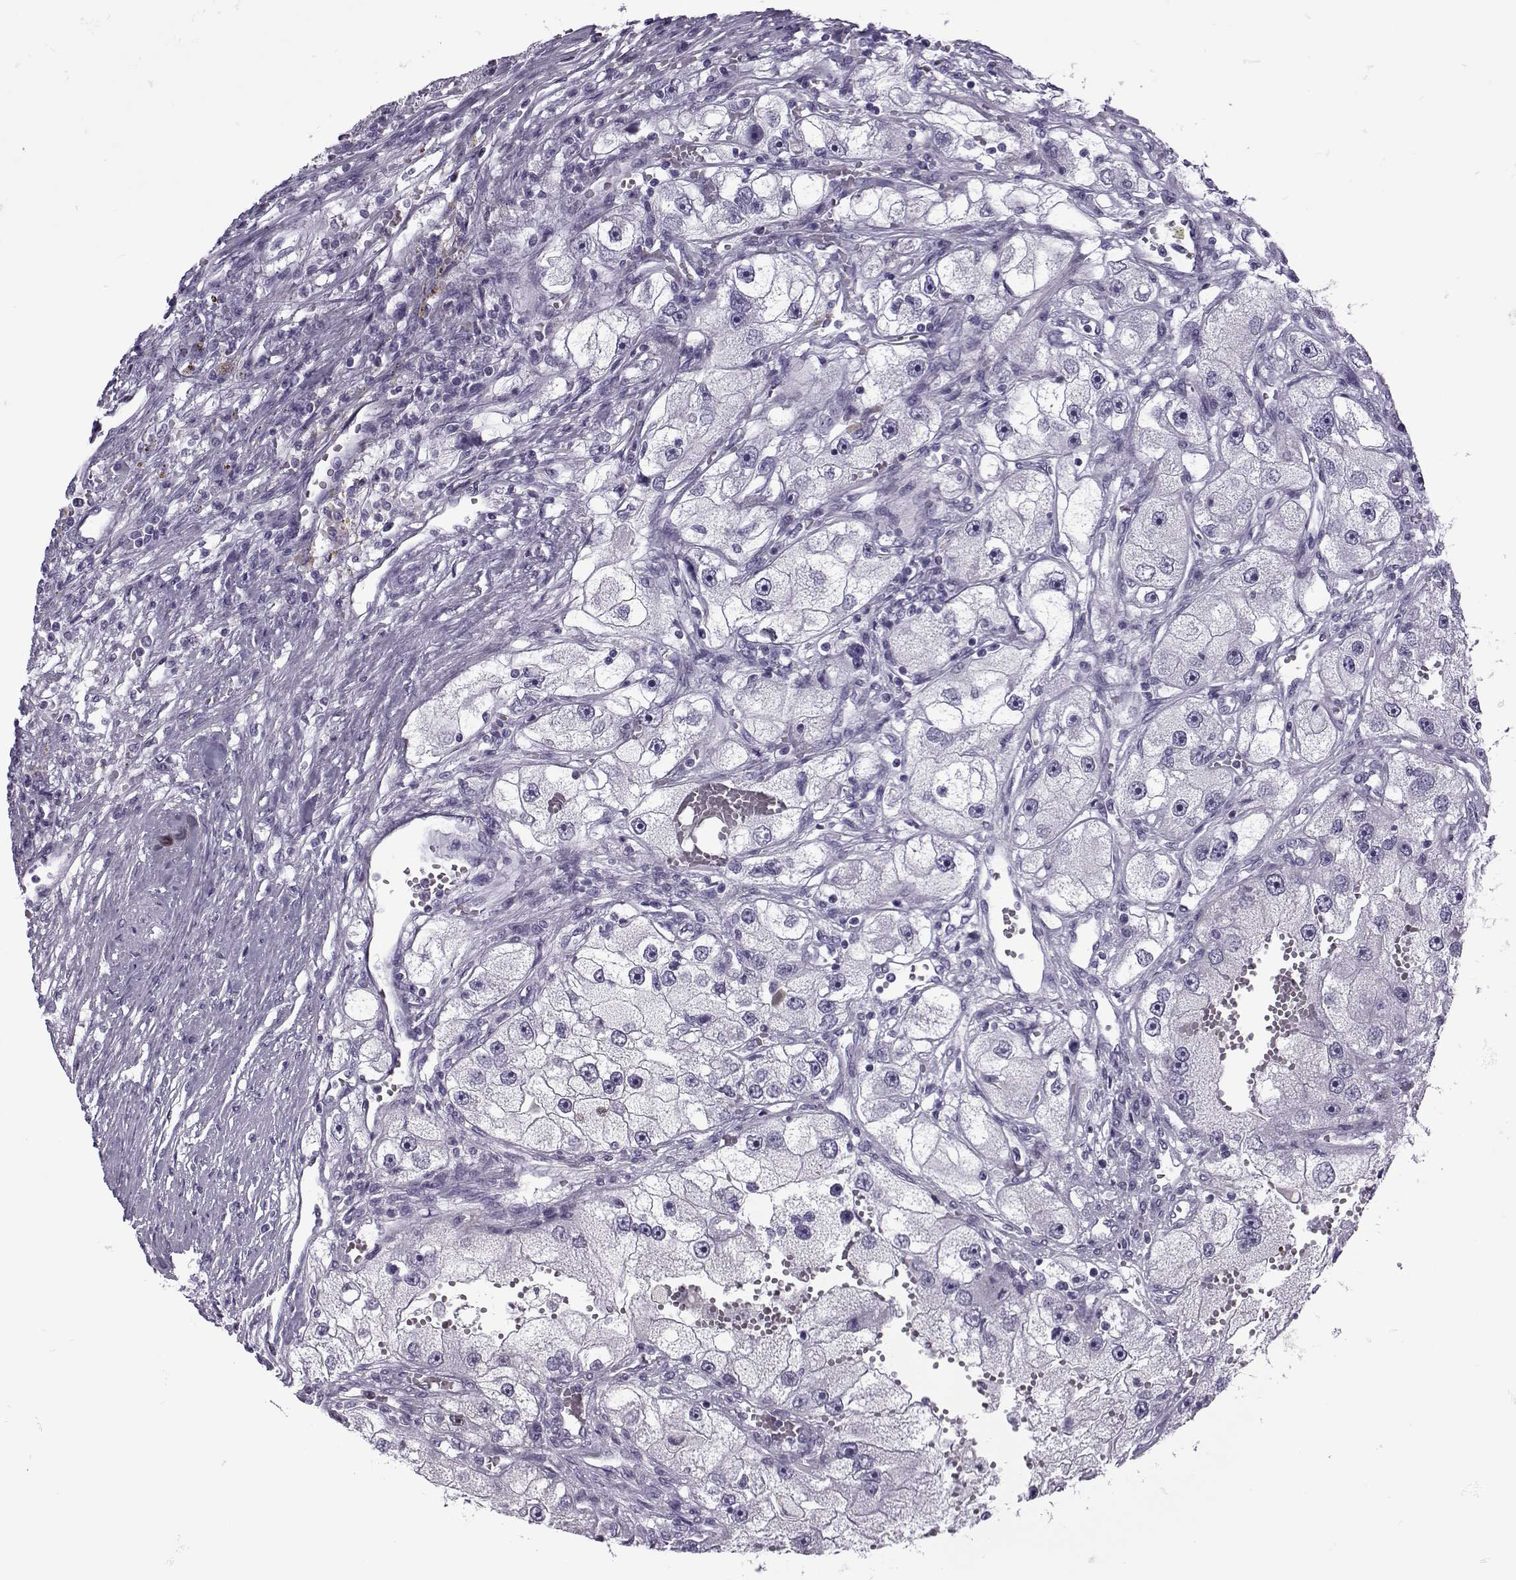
{"staining": {"intensity": "negative", "quantity": "none", "location": "none"}, "tissue": "renal cancer", "cell_type": "Tumor cells", "image_type": "cancer", "snomed": [{"axis": "morphology", "description": "Adenocarcinoma, NOS"}, {"axis": "topography", "description": "Kidney"}], "caption": "Human renal cancer stained for a protein using IHC shows no staining in tumor cells.", "gene": "OIP5", "patient": {"sex": "male", "age": 63}}